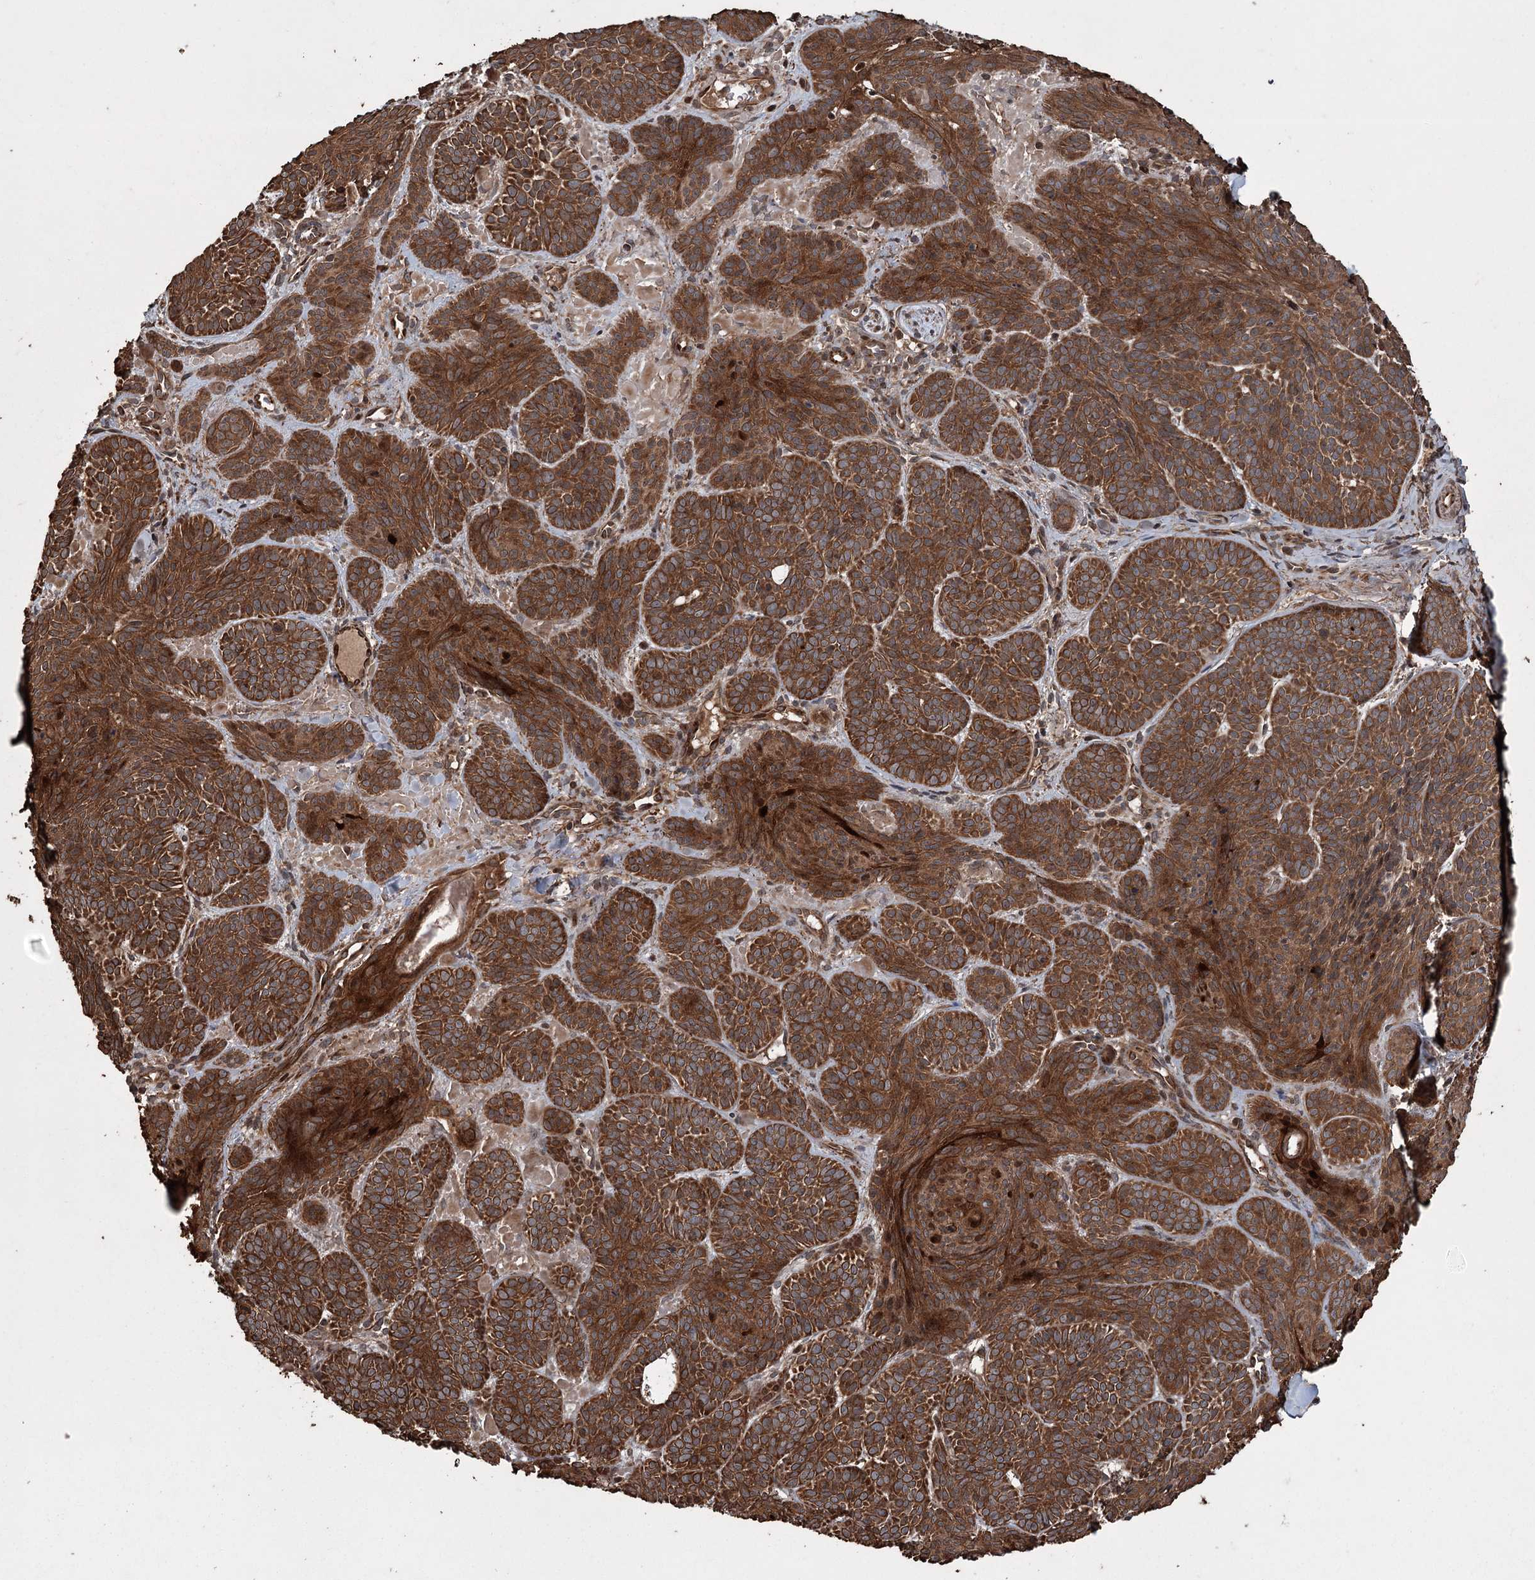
{"staining": {"intensity": "strong", "quantity": ">75%", "location": "cytoplasmic/membranous"}, "tissue": "skin cancer", "cell_type": "Tumor cells", "image_type": "cancer", "snomed": [{"axis": "morphology", "description": "Basal cell carcinoma"}, {"axis": "topography", "description": "Skin"}], "caption": "Skin cancer (basal cell carcinoma) was stained to show a protein in brown. There is high levels of strong cytoplasmic/membranous positivity in about >75% of tumor cells. (Brightfield microscopy of DAB IHC at high magnification).", "gene": "RPAP3", "patient": {"sex": "male", "age": 85}}